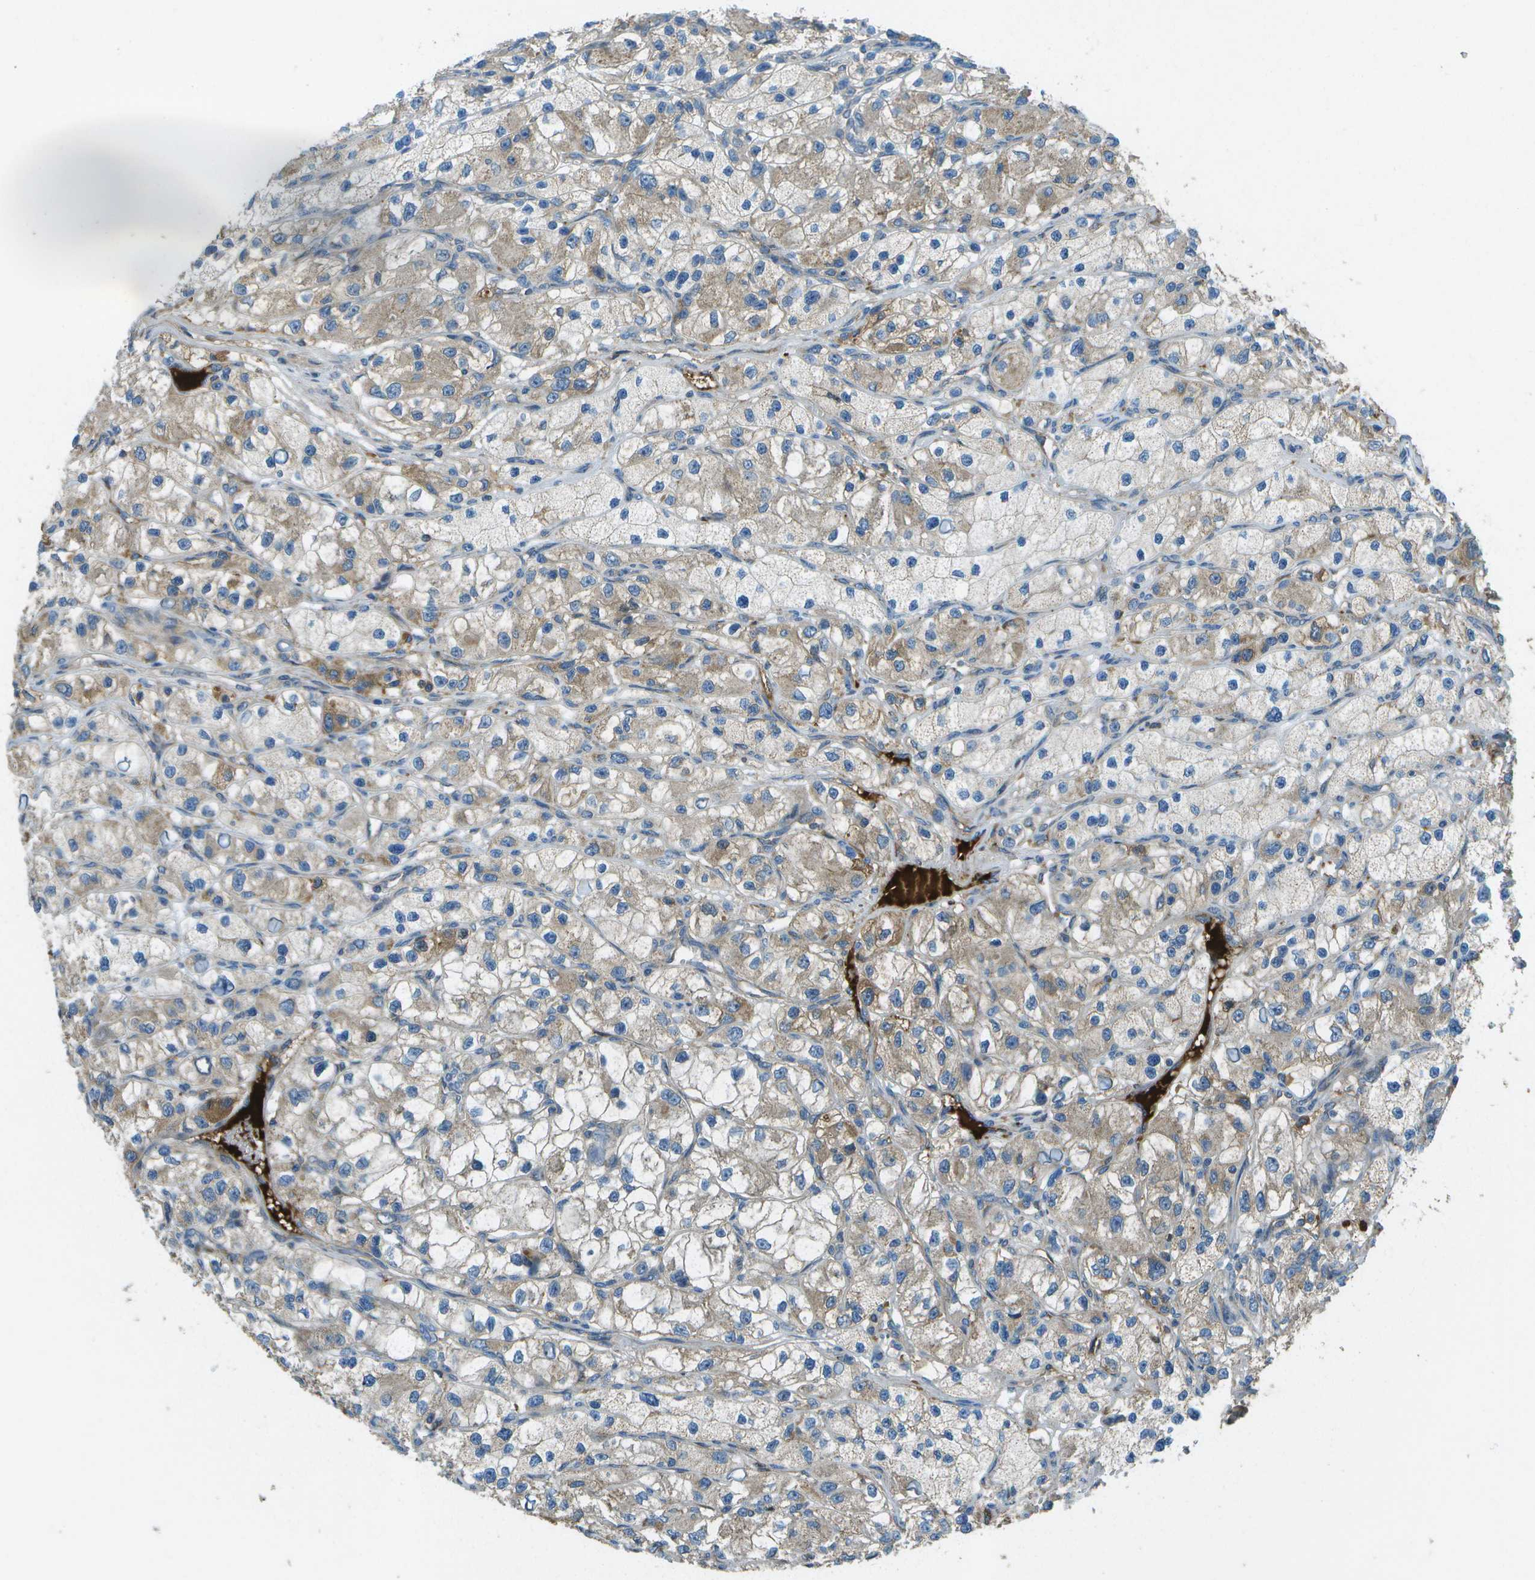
{"staining": {"intensity": "weak", "quantity": "25%-75%", "location": "cytoplasmic/membranous"}, "tissue": "renal cancer", "cell_type": "Tumor cells", "image_type": "cancer", "snomed": [{"axis": "morphology", "description": "Adenocarcinoma, NOS"}, {"axis": "topography", "description": "Kidney"}], "caption": "Renal adenocarcinoma tissue shows weak cytoplasmic/membranous staining in approximately 25%-75% of tumor cells Using DAB (3,3'-diaminobenzidine) (brown) and hematoxylin (blue) stains, captured at high magnification using brightfield microscopy.", "gene": "PXYLP1", "patient": {"sex": "female", "age": 57}}